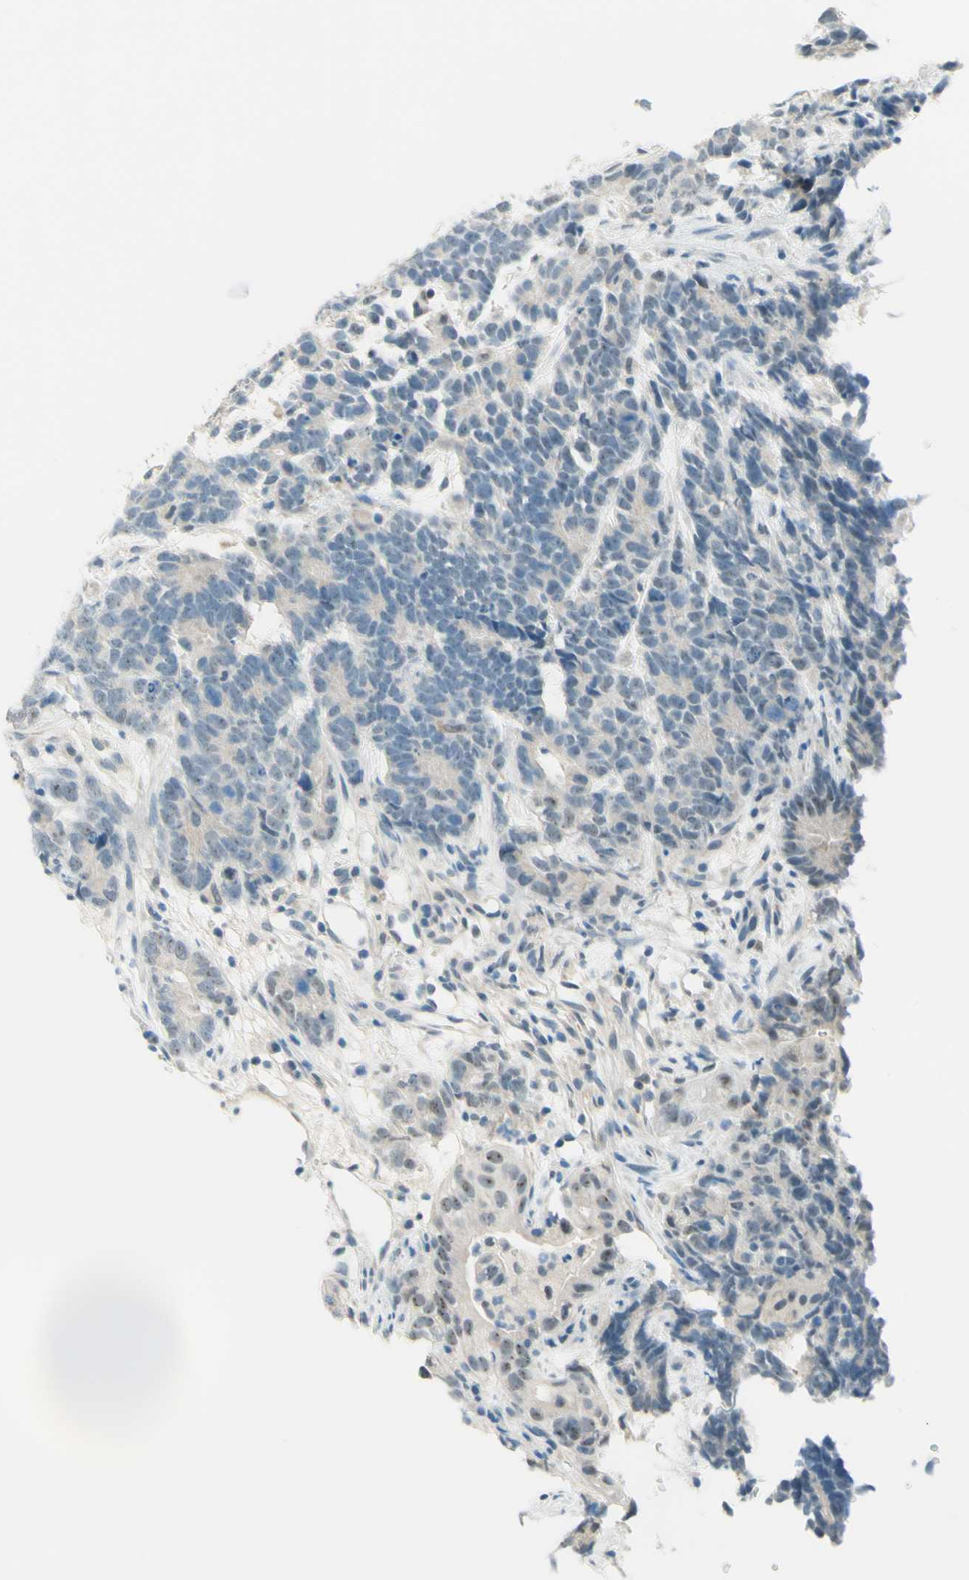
{"staining": {"intensity": "weak", "quantity": "<25%", "location": "nuclear"}, "tissue": "testis cancer", "cell_type": "Tumor cells", "image_type": "cancer", "snomed": [{"axis": "morphology", "description": "Carcinoma, Embryonal, NOS"}, {"axis": "topography", "description": "Testis"}], "caption": "This is a photomicrograph of immunohistochemistry (IHC) staining of testis cancer, which shows no staining in tumor cells.", "gene": "JPH1", "patient": {"sex": "male", "age": 26}}